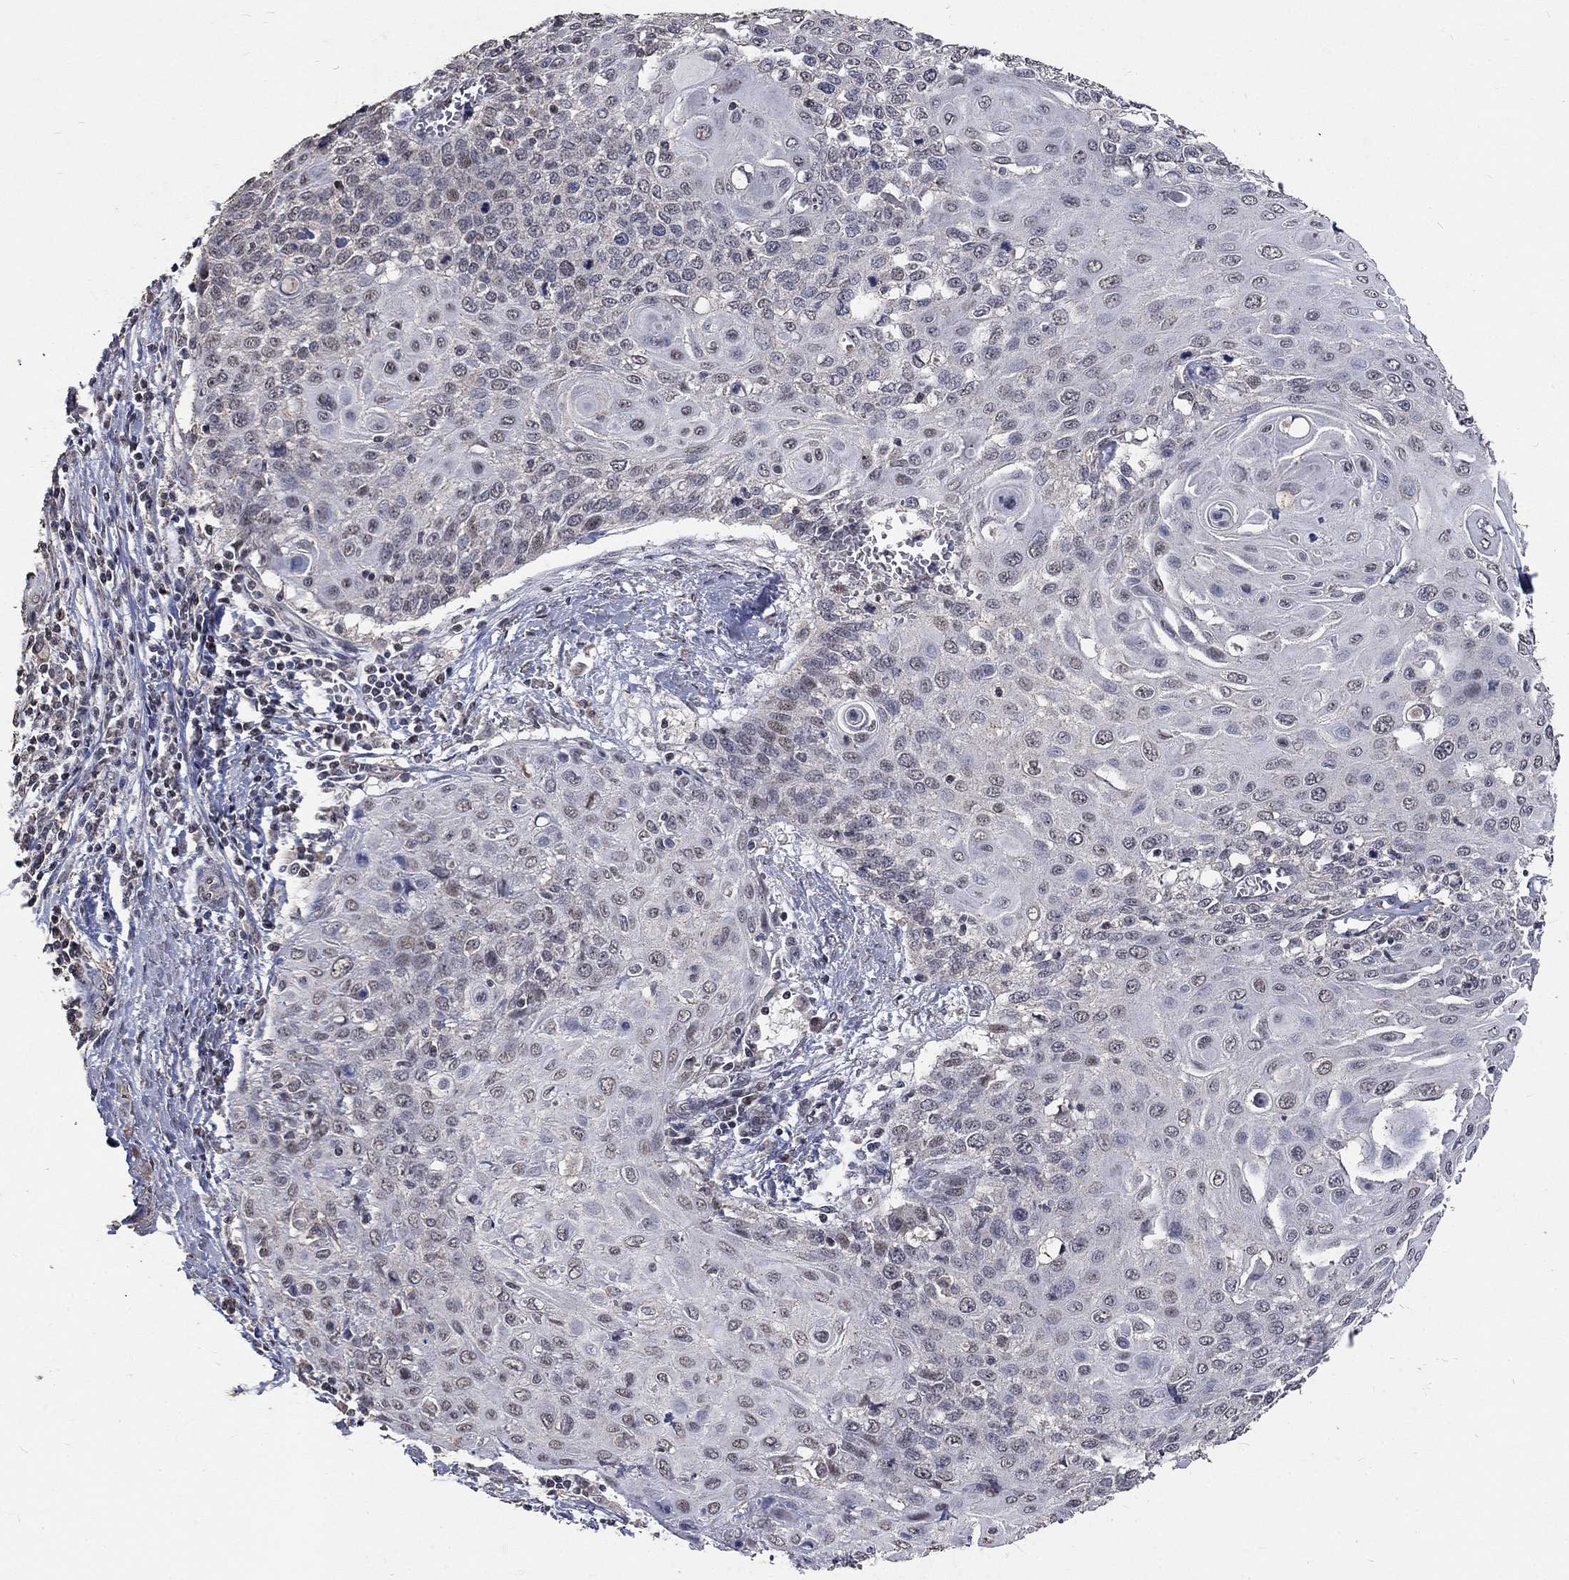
{"staining": {"intensity": "negative", "quantity": "none", "location": "none"}, "tissue": "cervical cancer", "cell_type": "Tumor cells", "image_type": "cancer", "snomed": [{"axis": "morphology", "description": "Squamous cell carcinoma, NOS"}, {"axis": "topography", "description": "Cervix"}], "caption": "Tumor cells are negative for protein expression in human cervical cancer (squamous cell carcinoma). The staining is performed using DAB brown chromogen with nuclei counter-stained in using hematoxylin.", "gene": "SPATA33", "patient": {"sex": "female", "age": 39}}